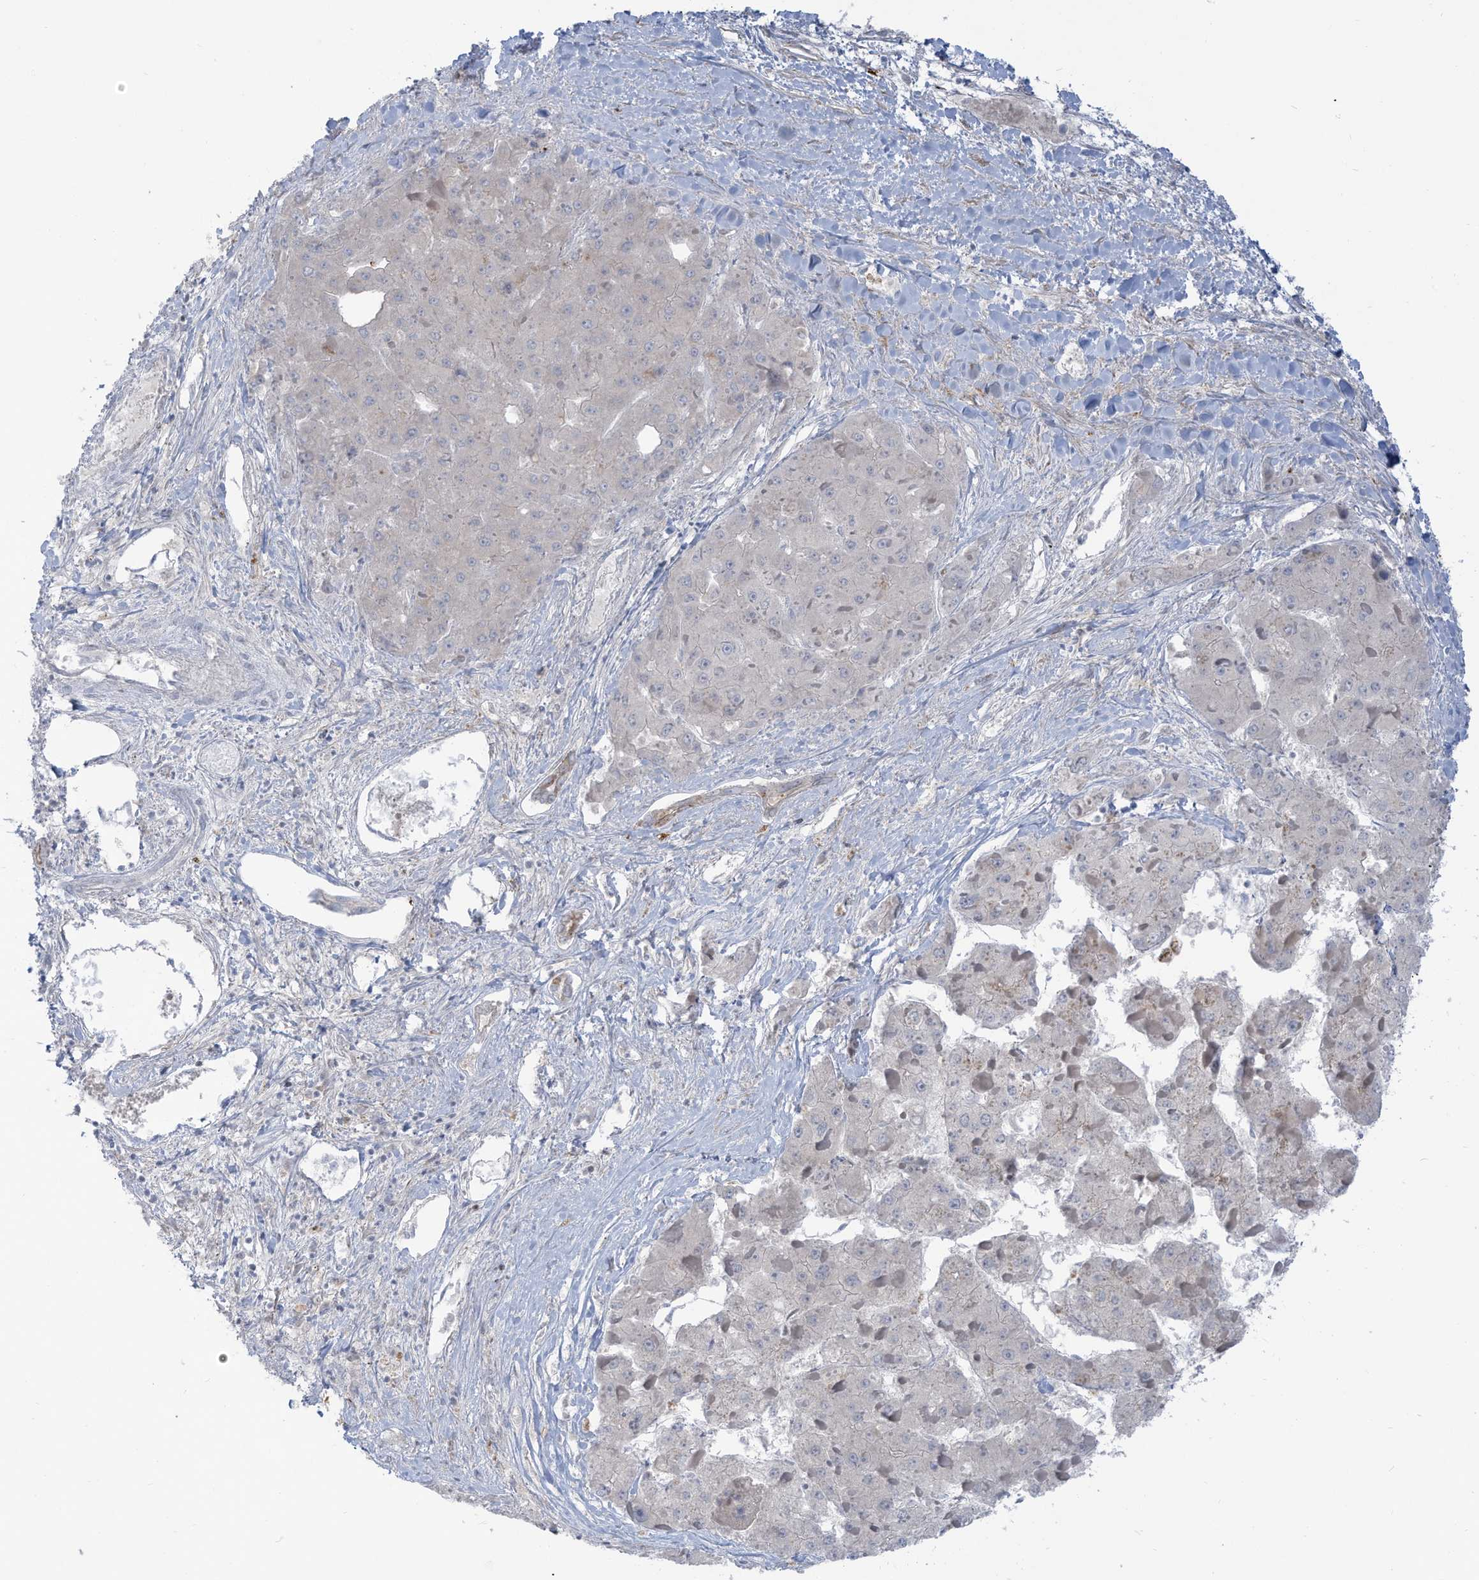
{"staining": {"intensity": "negative", "quantity": "none", "location": "none"}, "tissue": "liver cancer", "cell_type": "Tumor cells", "image_type": "cancer", "snomed": [{"axis": "morphology", "description": "Carcinoma, Hepatocellular, NOS"}, {"axis": "topography", "description": "Liver"}], "caption": "A high-resolution photomicrograph shows IHC staining of liver hepatocellular carcinoma, which demonstrates no significant positivity in tumor cells.", "gene": "NOTO", "patient": {"sex": "female", "age": 73}}